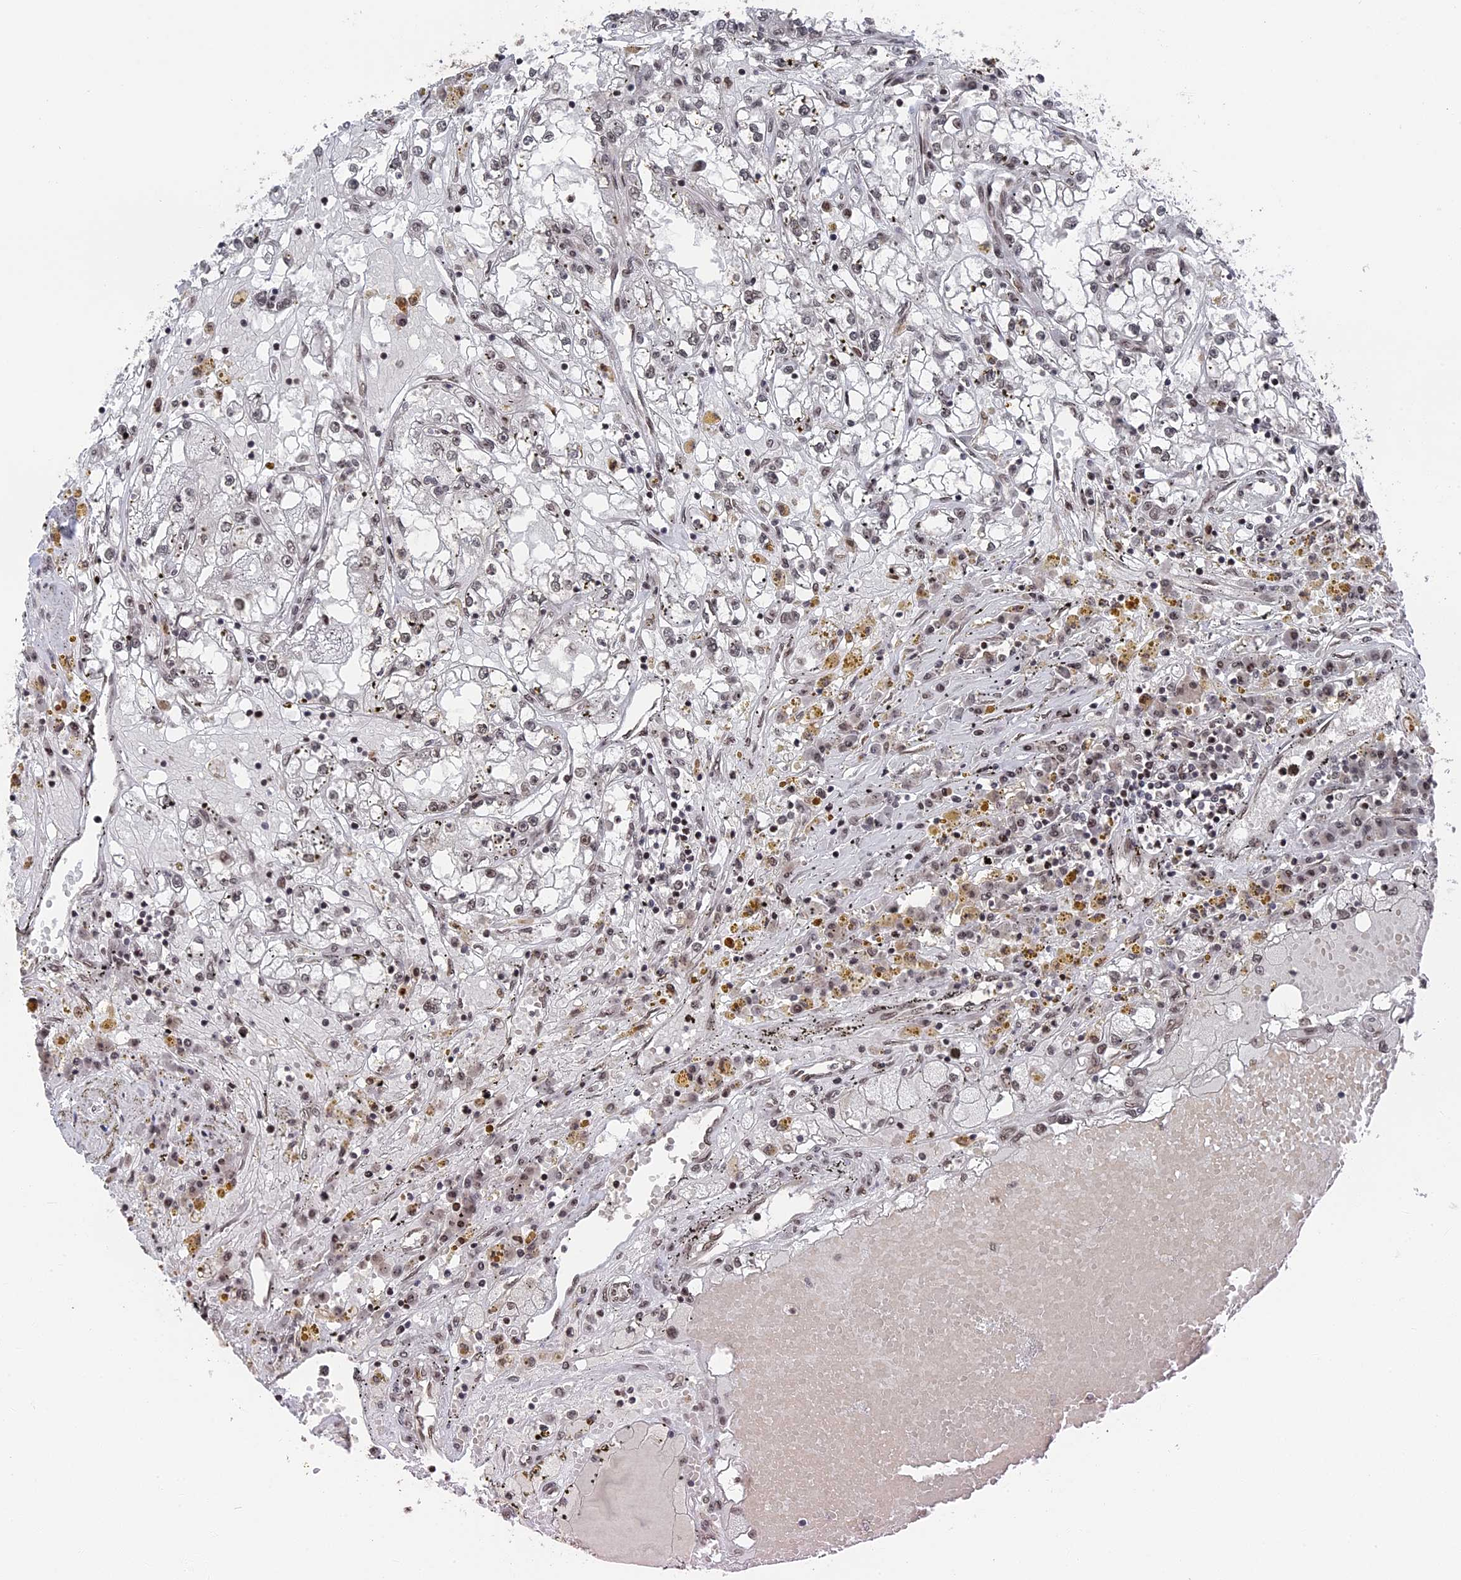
{"staining": {"intensity": "weak", "quantity": "25%-75%", "location": "nuclear"}, "tissue": "renal cancer", "cell_type": "Tumor cells", "image_type": "cancer", "snomed": [{"axis": "morphology", "description": "Adenocarcinoma, NOS"}, {"axis": "topography", "description": "Kidney"}], "caption": "A histopathology image of human renal cancer (adenocarcinoma) stained for a protein exhibits weak nuclear brown staining in tumor cells.", "gene": "NR2C2AP", "patient": {"sex": "male", "age": 56}}